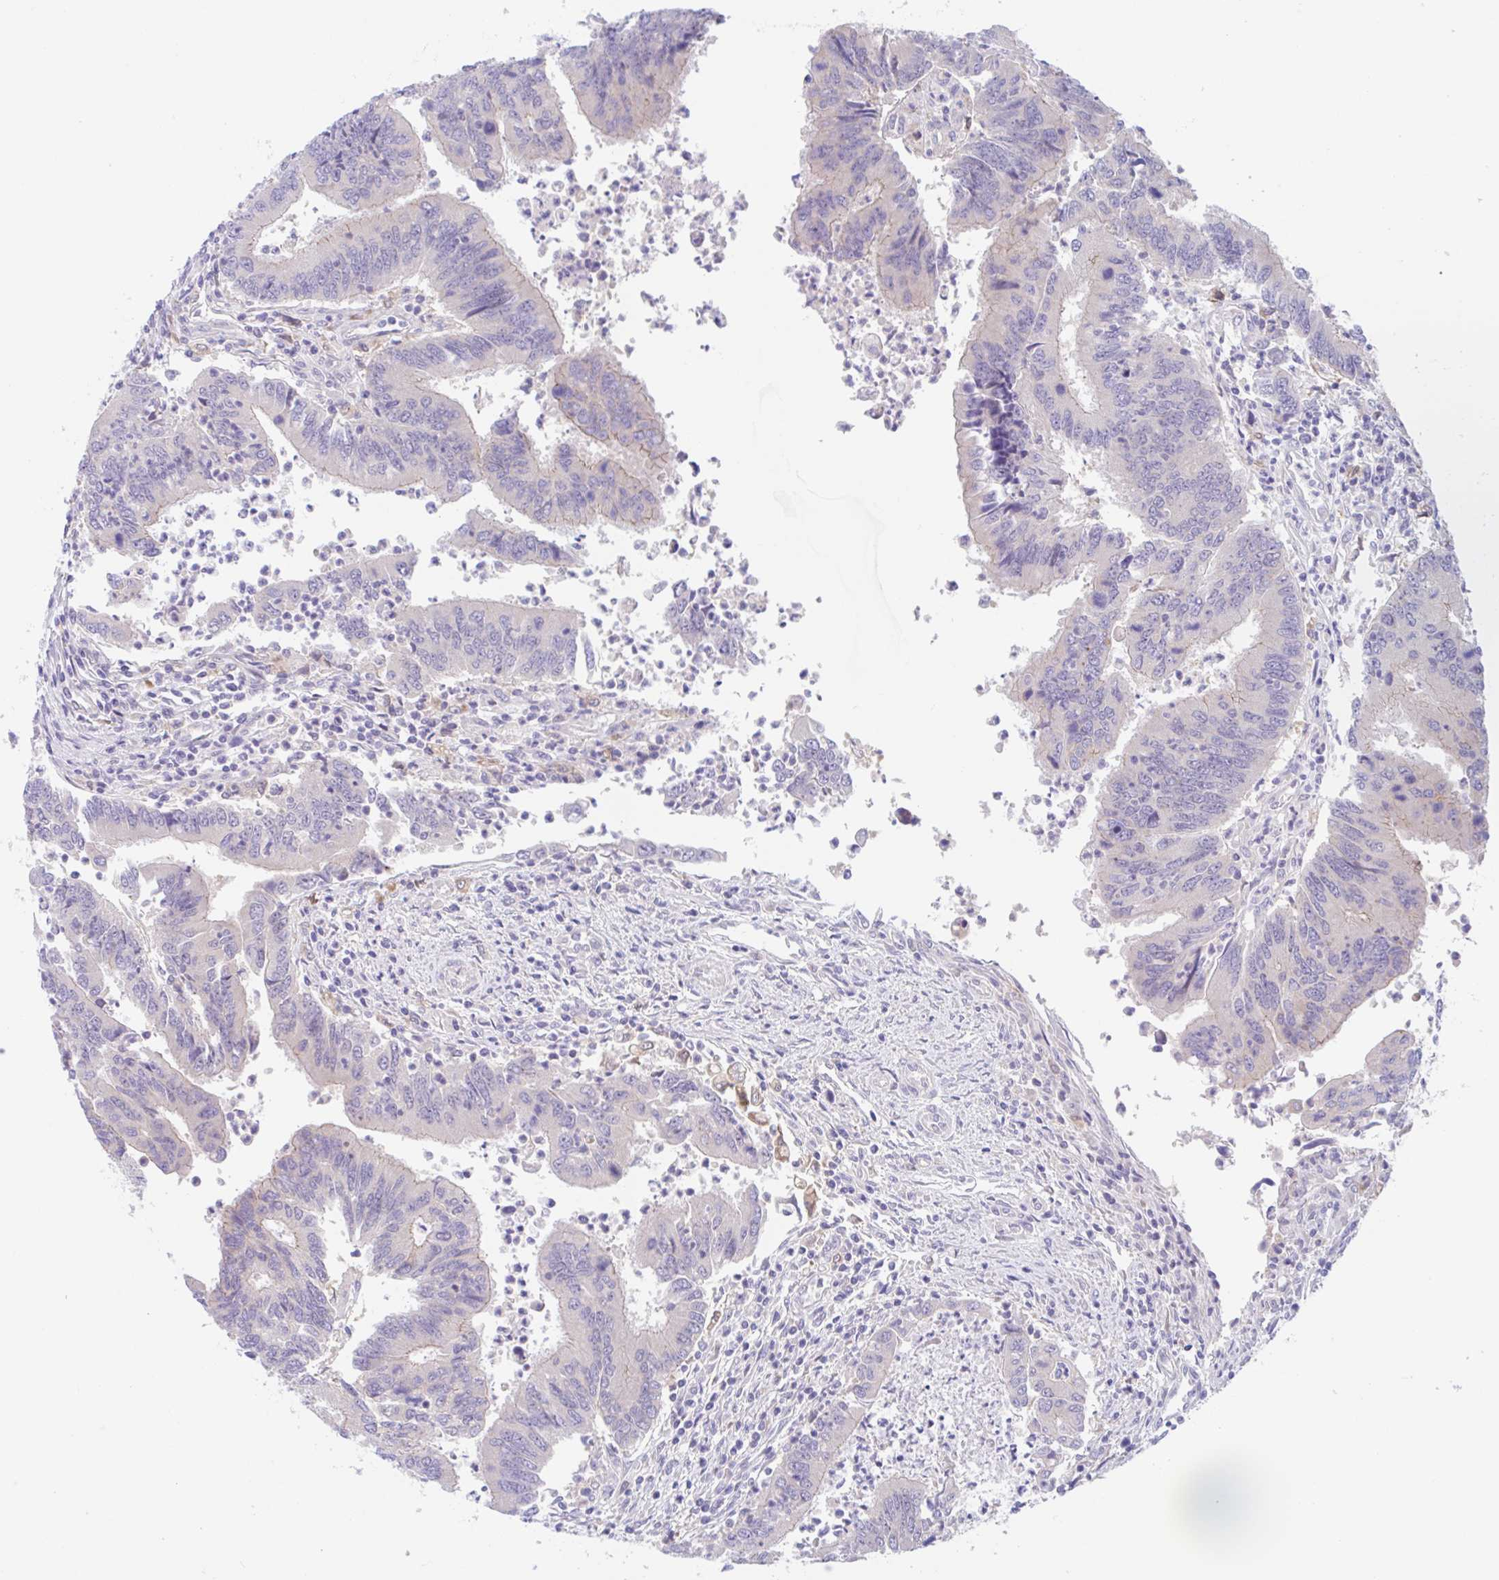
{"staining": {"intensity": "weak", "quantity": "<25%", "location": "cytoplasmic/membranous"}, "tissue": "colorectal cancer", "cell_type": "Tumor cells", "image_type": "cancer", "snomed": [{"axis": "morphology", "description": "Adenocarcinoma, NOS"}, {"axis": "topography", "description": "Colon"}], "caption": "Tumor cells are negative for protein expression in human colorectal cancer.", "gene": "TMEM86A", "patient": {"sex": "female", "age": 67}}